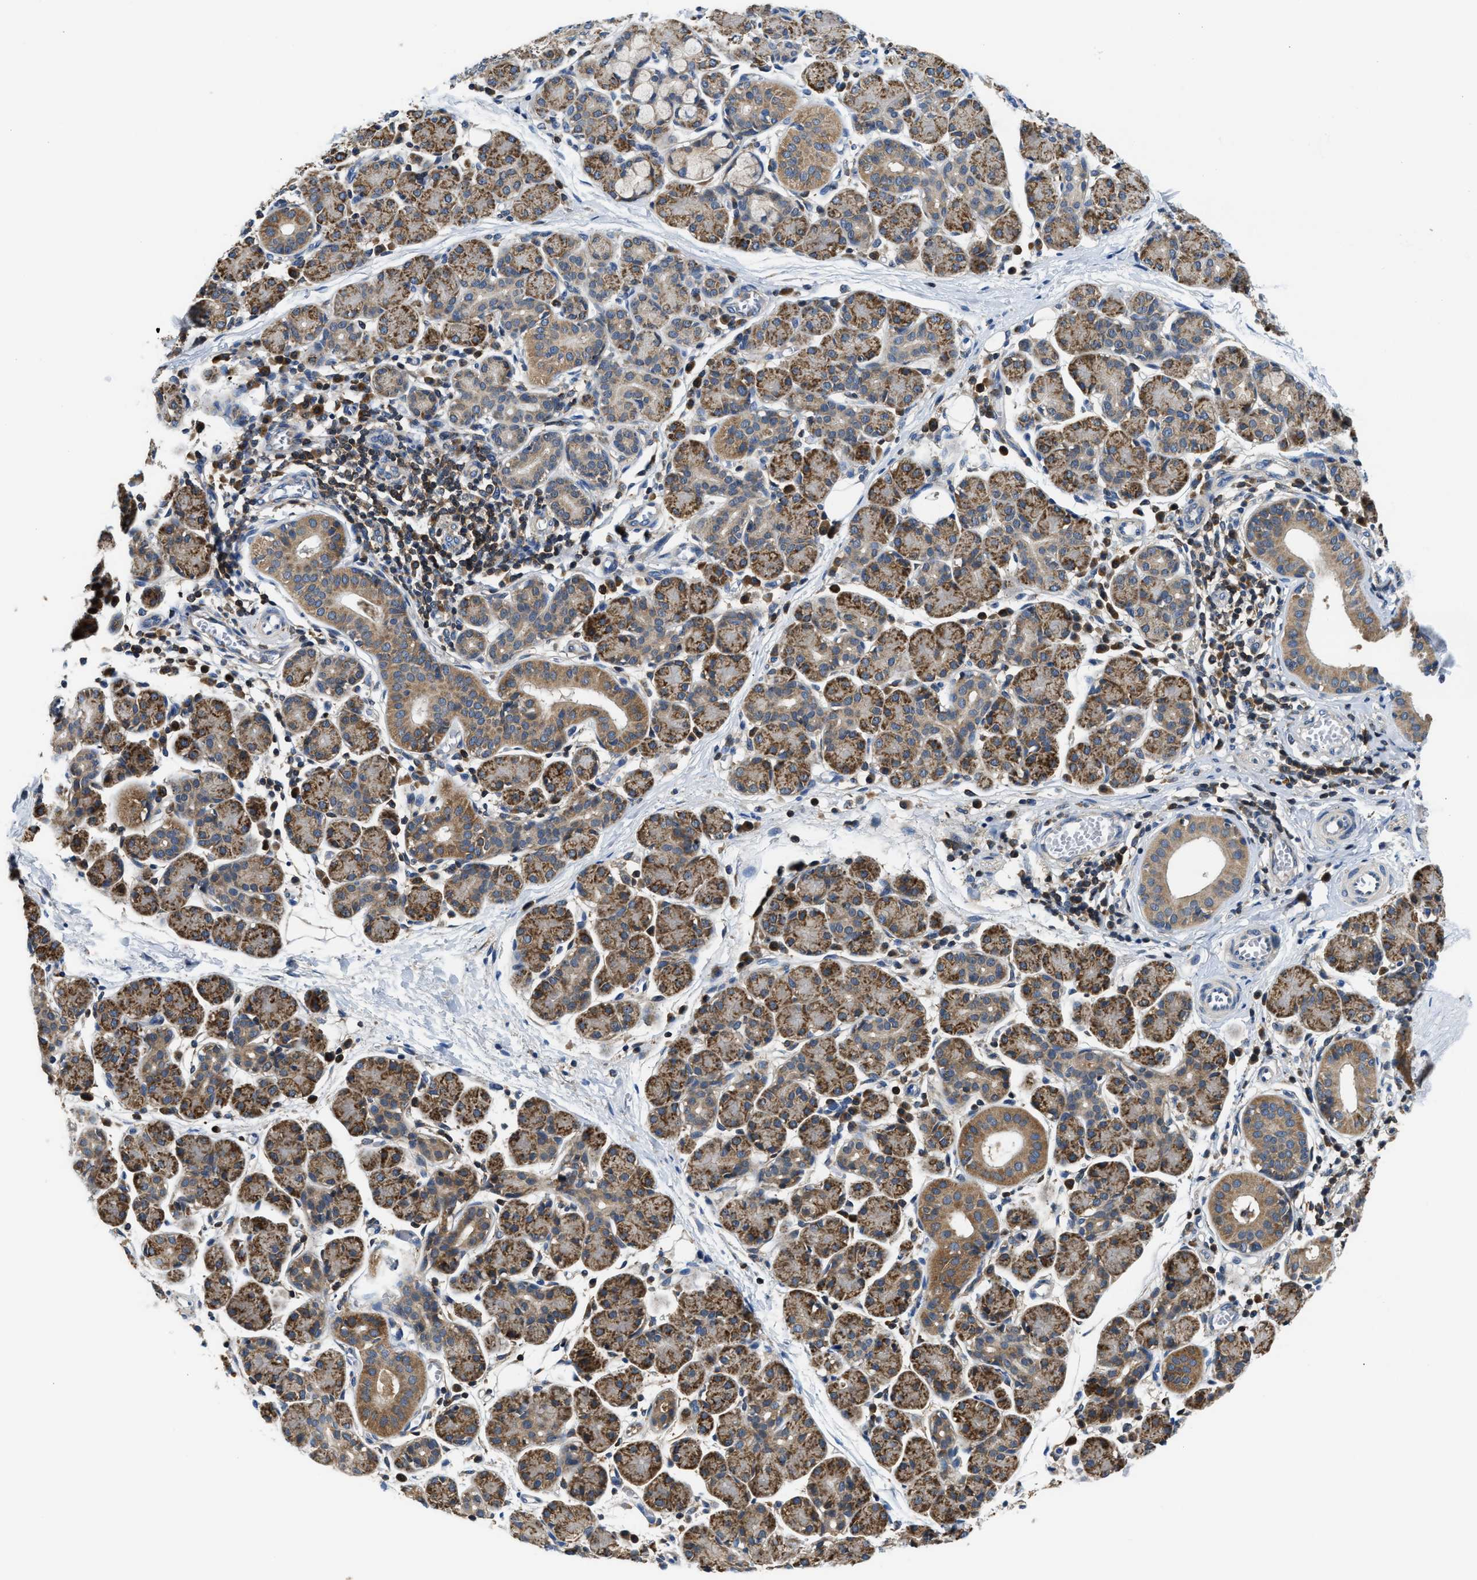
{"staining": {"intensity": "moderate", "quantity": "25%-75%", "location": "cytoplasmic/membranous"}, "tissue": "salivary gland", "cell_type": "Glandular cells", "image_type": "normal", "snomed": [{"axis": "morphology", "description": "Normal tissue, NOS"}, {"axis": "morphology", "description": "Inflammation, NOS"}, {"axis": "topography", "description": "Lymph node"}, {"axis": "topography", "description": "Salivary gland"}], "caption": "A high-resolution photomicrograph shows IHC staining of normal salivary gland, which displays moderate cytoplasmic/membranous positivity in about 25%-75% of glandular cells. Nuclei are stained in blue.", "gene": "CCM2", "patient": {"sex": "male", "age": 3}}